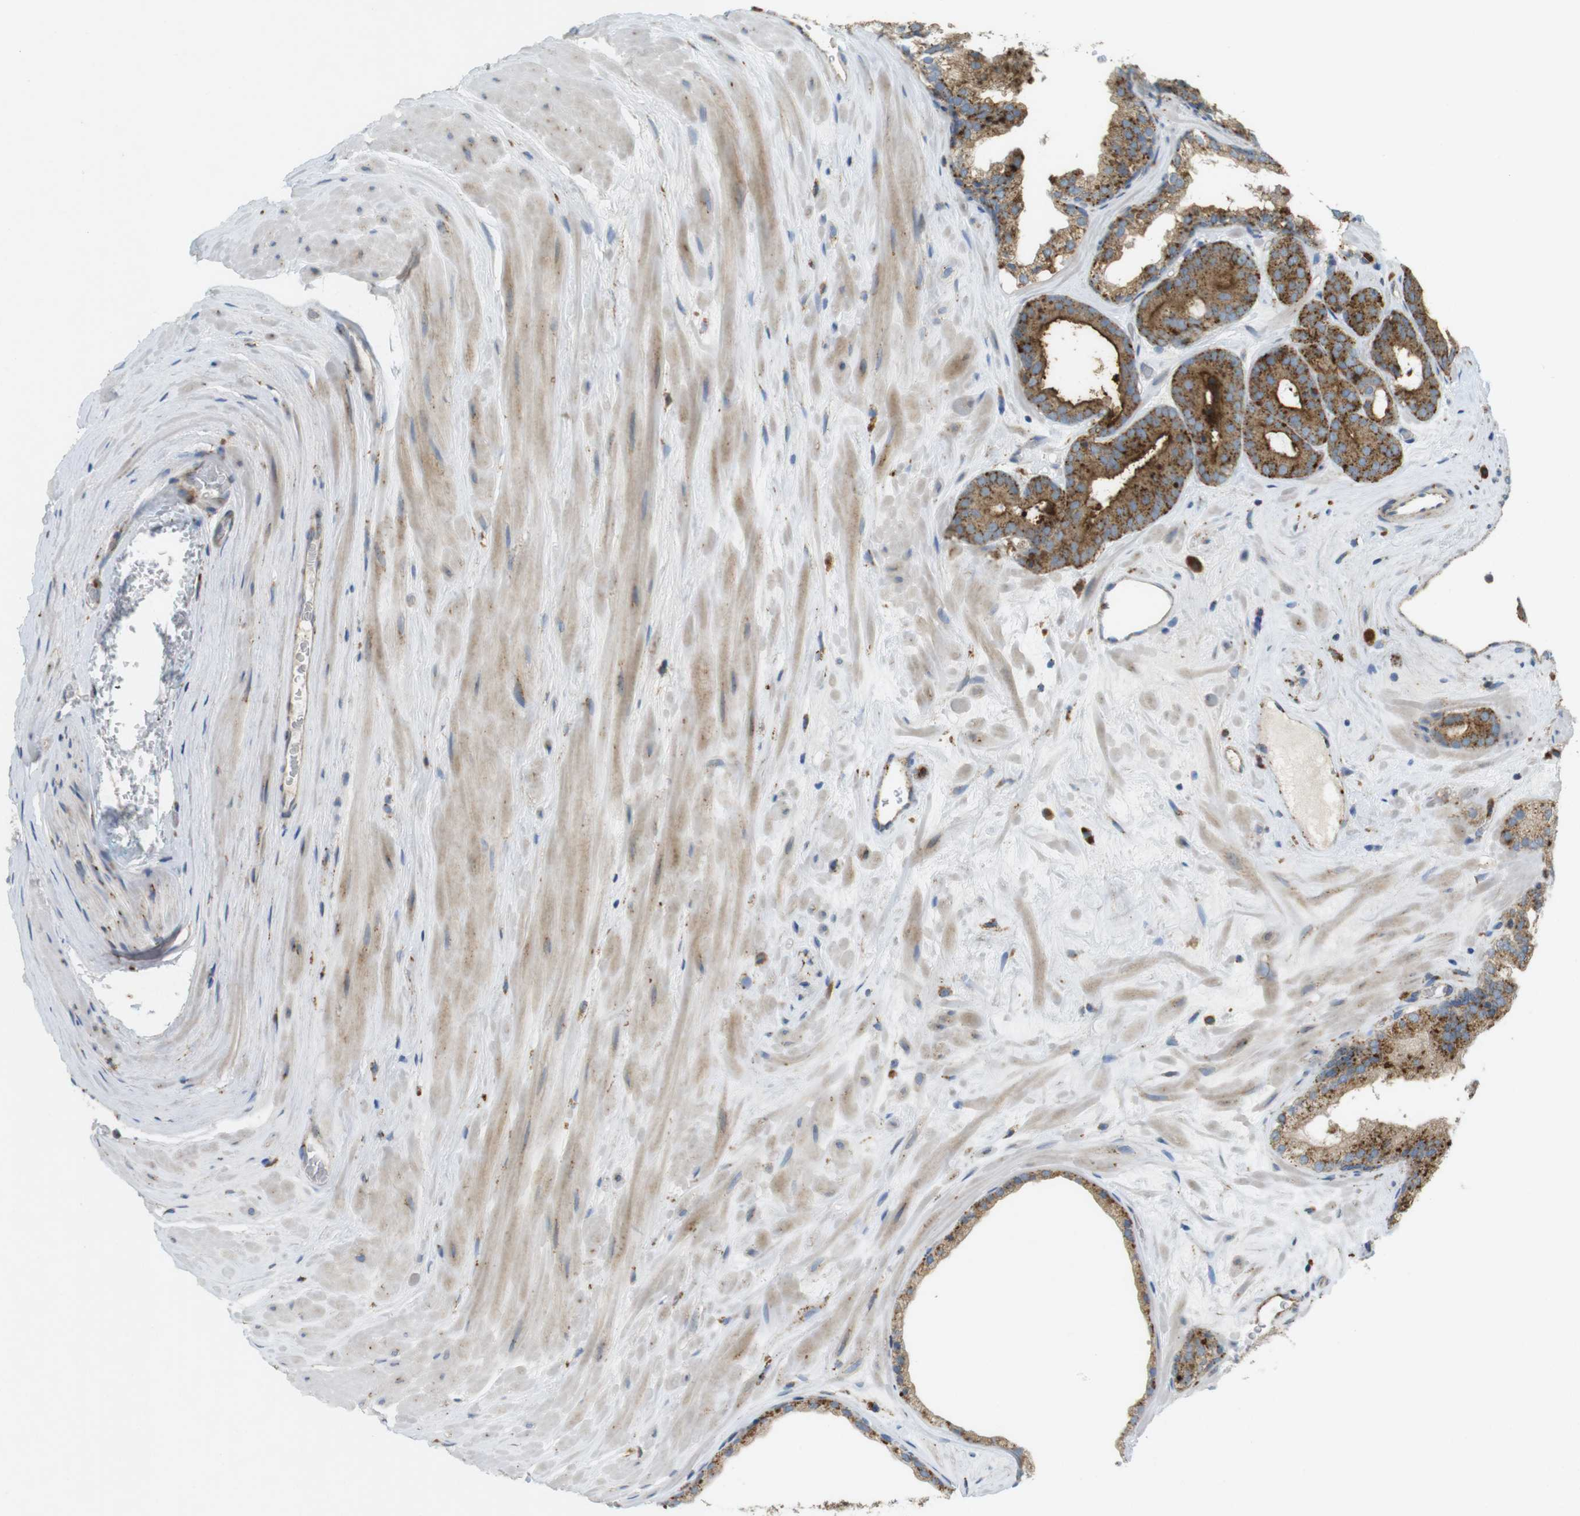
{"staining": {"intensity": "moderate", "quantity": ">75%", "location": "cytoplasmic/membranous"}, "tissue": "prostate cancer", "cell_type": "Tumor cells", "image_type": "cancer", "snomed": [{"axis": "morphology", "description": "Adenocarcinoma, High grade"}, {"axis": "topography", "description": "Prostate"}], "caption": "Immunohistochemistry (IHC) staining of adenocarcinoma (high-grade) (prostate), which reveals medium levels of moderate cytoplasmic/membranous staining in about >75% of tumor cells indicating moderate cytoplasmic/membranous protein positivity. The staining was performed using DAB (brown) for protein detection and nuclei were counterstained in hematoxylin (blue).", "gene": "LAMP1", "patient": {"sex": "male", "age": 60}}